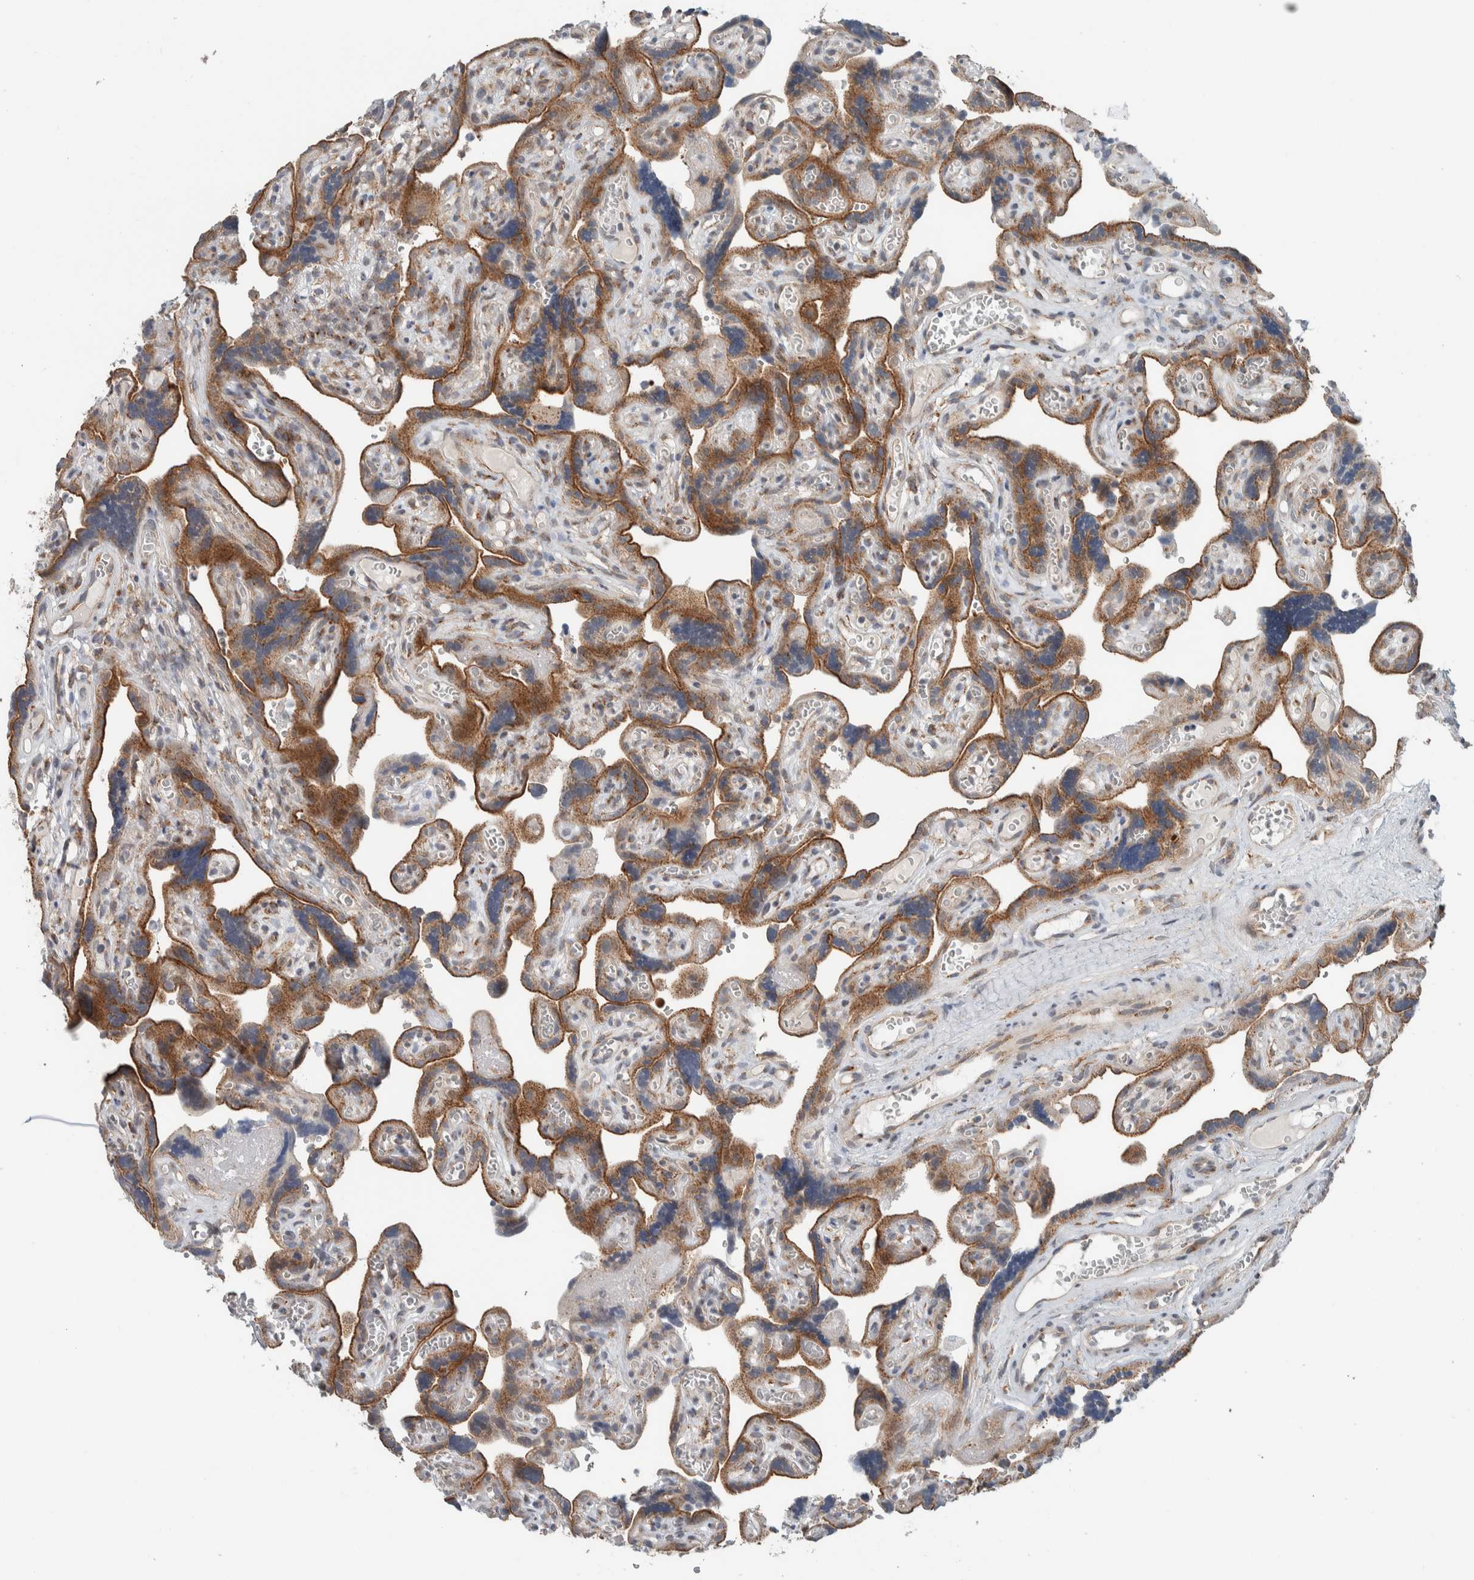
{"staining": {"intensity": "moderate", "quantity": ">75%", "location": "cytoplasmic/membranous"}, "tissue": "placenta", "cell_type": "Decidual cells", "image_type": "normal", "snomed": [{"axis": "morphology", "description": "Normal tissue, NOS"}, {"axis": "topography", "description": "Placenta"}], "caption": "An image of placenta stained for a protein shows moderate cytoplasmic/membranous brown staining in decidual cells. The staining was performed using DAB (3,3'-diaminobenzidine), with brown indicating positive protein expression. Nuclei are stained blue with hematoxylin.", "gene": "RERE", "patient": {"sex": "female", "age": 30}}